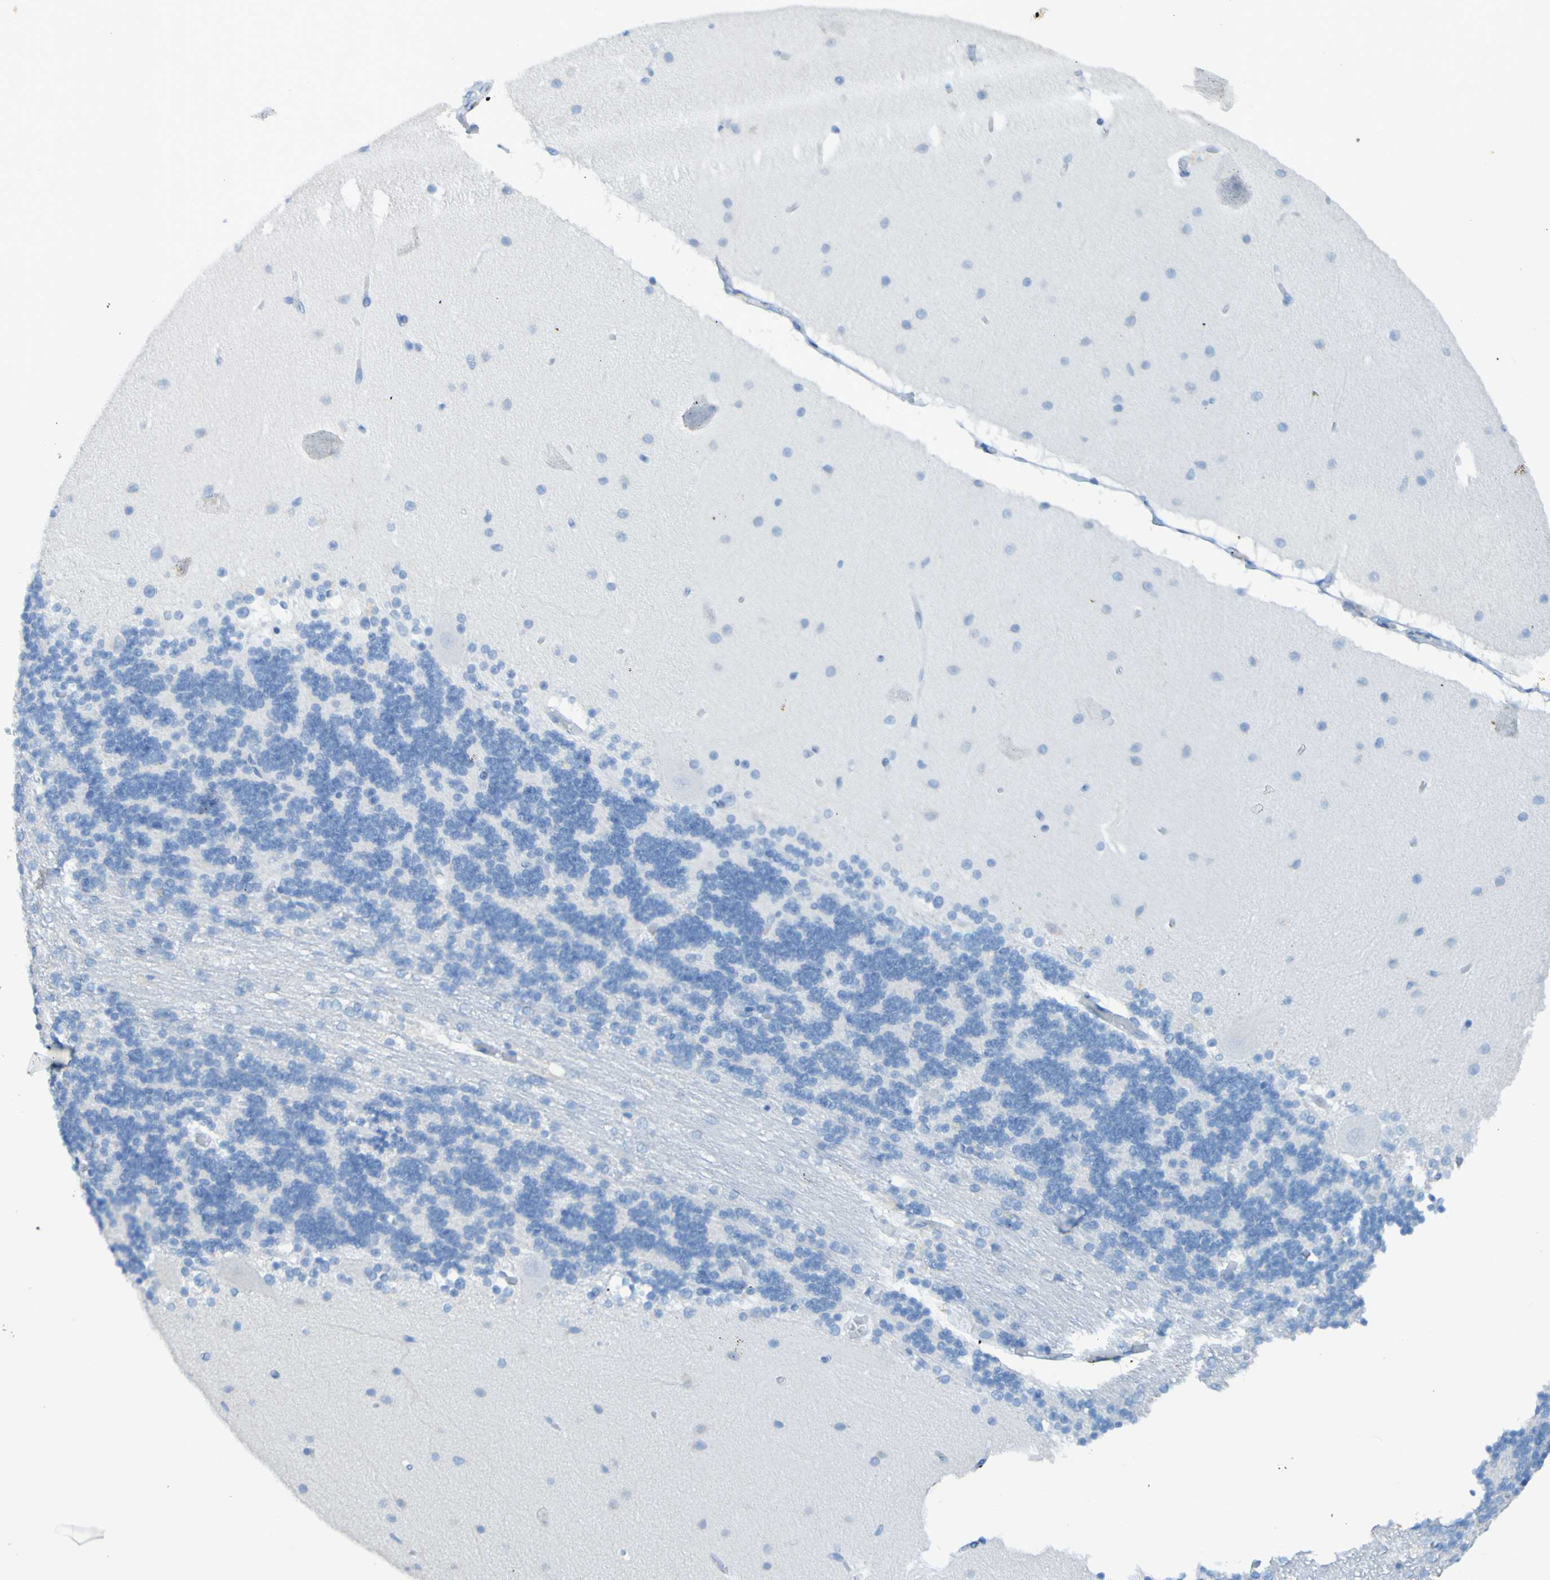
{"staining": {"intensity": "negative", "quantity": "none", "location": "none"}, "tissue": "cerebellum", "cell_type": "Cells in granular layer", "image_type": "normal", "snomed": [{"axis": "morphology", "description": "Normal tissue, NOS"}, {"axis": "topography", "description": "Cerebellum"}], "caption": "IHC of unremarkable human cerebellum exhibits no expression in cells in granular layer.", "gene": "ACMSD", "patient": {"sex": "female", "age": 54}}